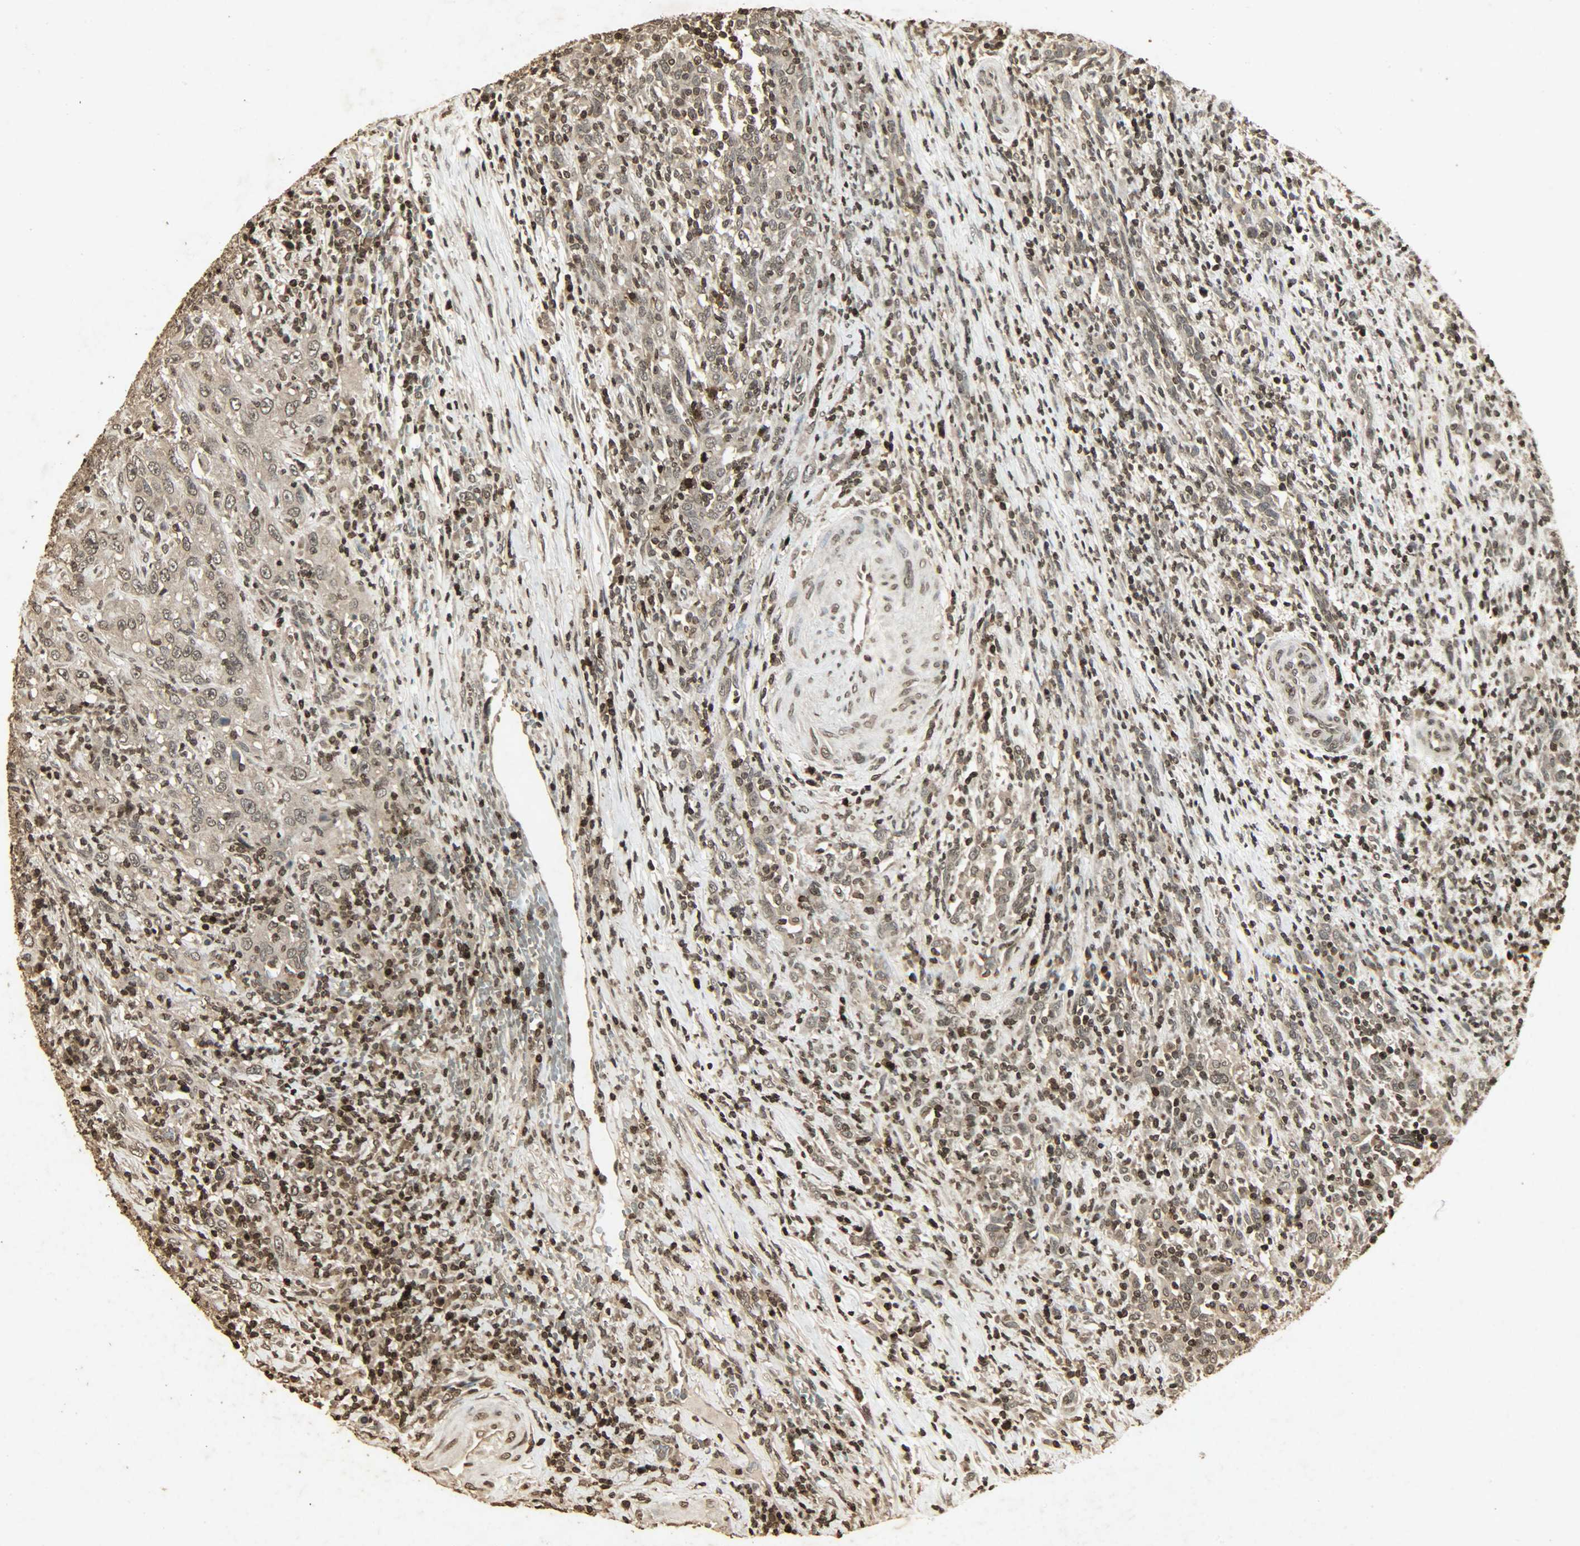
{"staining": {"intensity": "weak", "quantity": ">75%", "location": "cytoplasmic/membranous,nuclear"}, "tissue": "urothelial cancer", "cell_type": "Tumor cells", "image_type": "cancer", "snomed": [{"axis": "morphology", "description": "Urothelial carcinoma, High grade"}, {"axis": "topography", "description": "Urinary bladder"}], "caption": "Immunohistochemical staining of urothelial carcinoma (high-grade) exhibits weak cytoplasmic/membranous and nuclear protein positivity in approximately >75% of tumor cells. The staining was performed using DAB (3,3'-diaminobenzidine), with brown indicating positive protein expression. Nuclei are stained blue with hematoxylin.", "gene": "PPP3R1", "patient": {"sex": "male", "age": 61}}